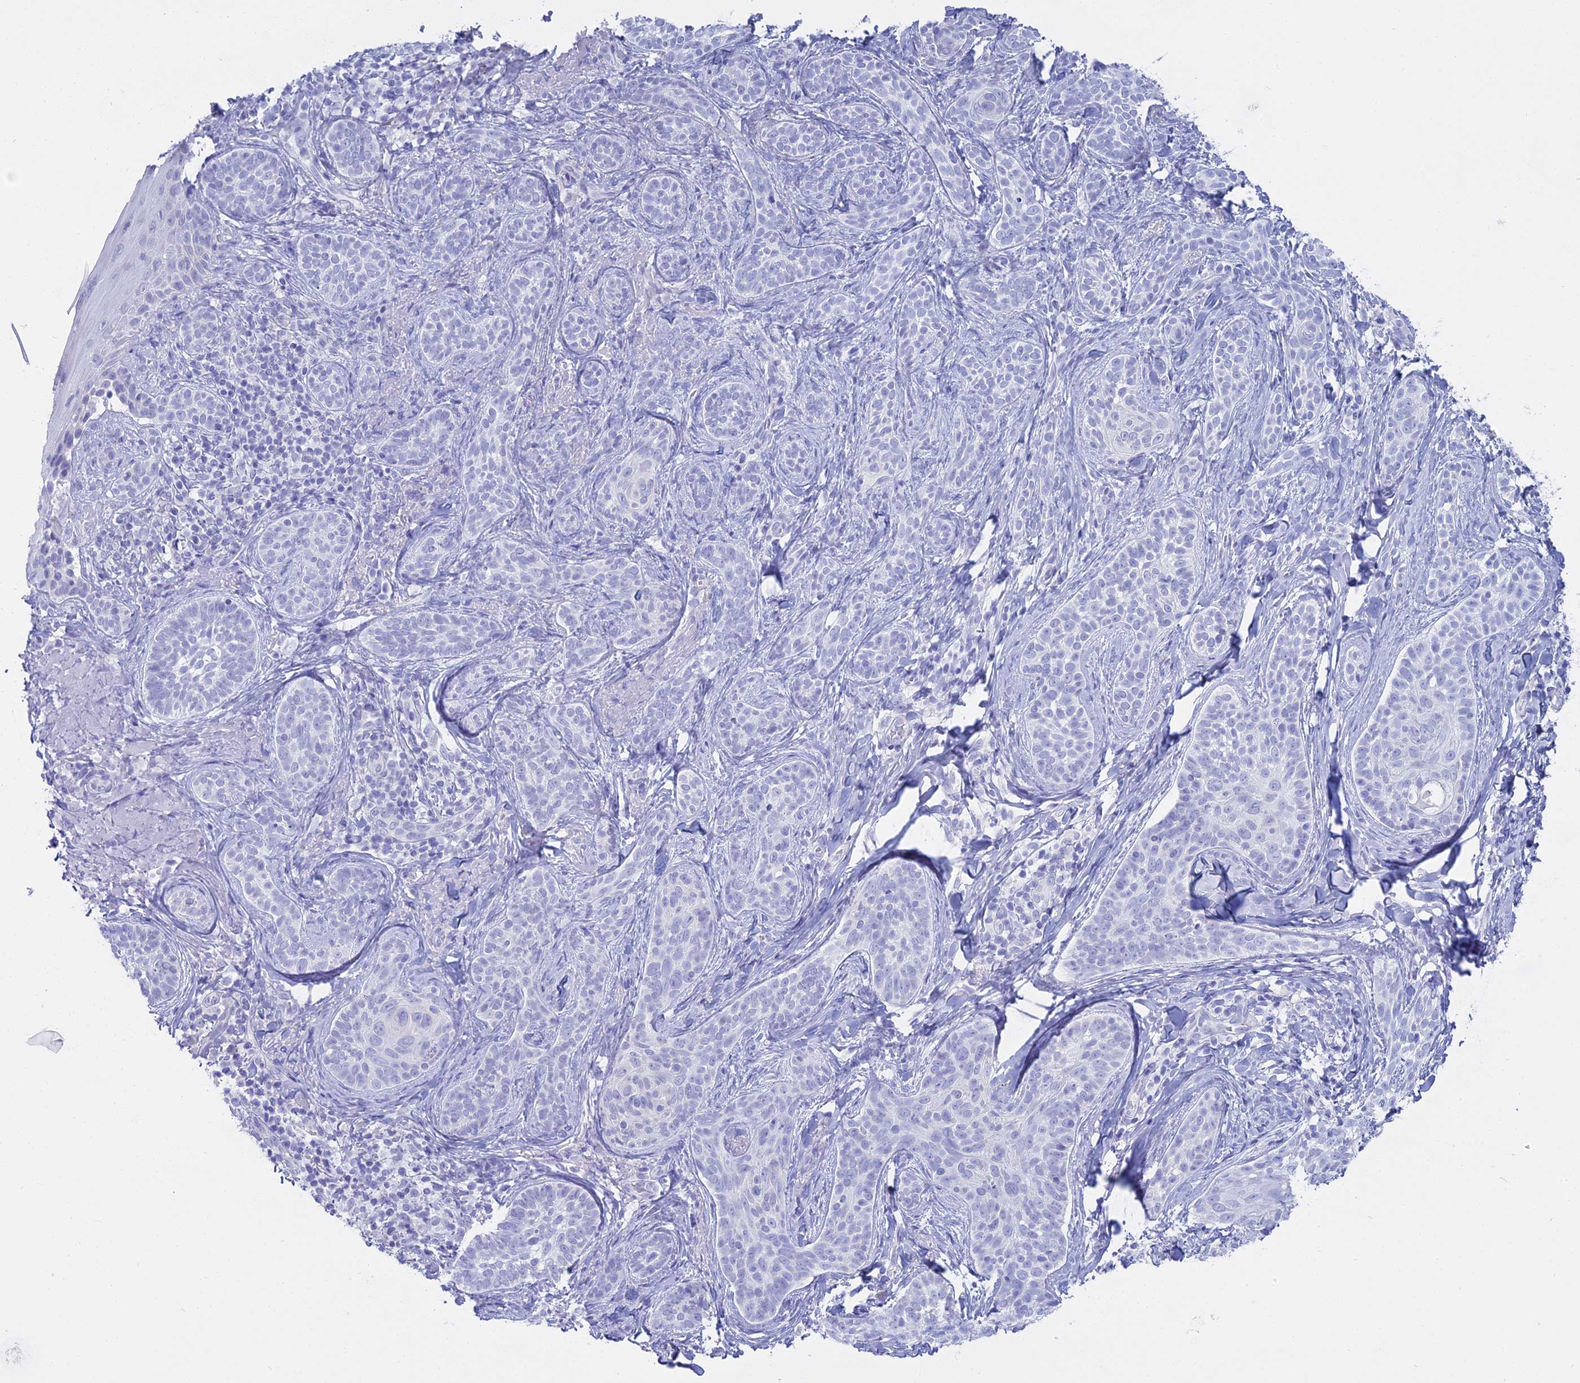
{"staining": {"intensity": "negative", "quantity": "none", "location": "none"}, "tissue": "skin cancer", "cell_type": "Tumor cells", "image_type": "cancer", "snomed": [{"axis": "morphology", "description": "Basal cell carcinoma"}, {"axis": "topography", "description": "Skin"}], "caption": "Immunohistochemical staining of skin basal cell carcinoma exhibits no significant staining in tumor cells.", "gene": "ALPP", "patient": {"sex": "male", "age": 71}}